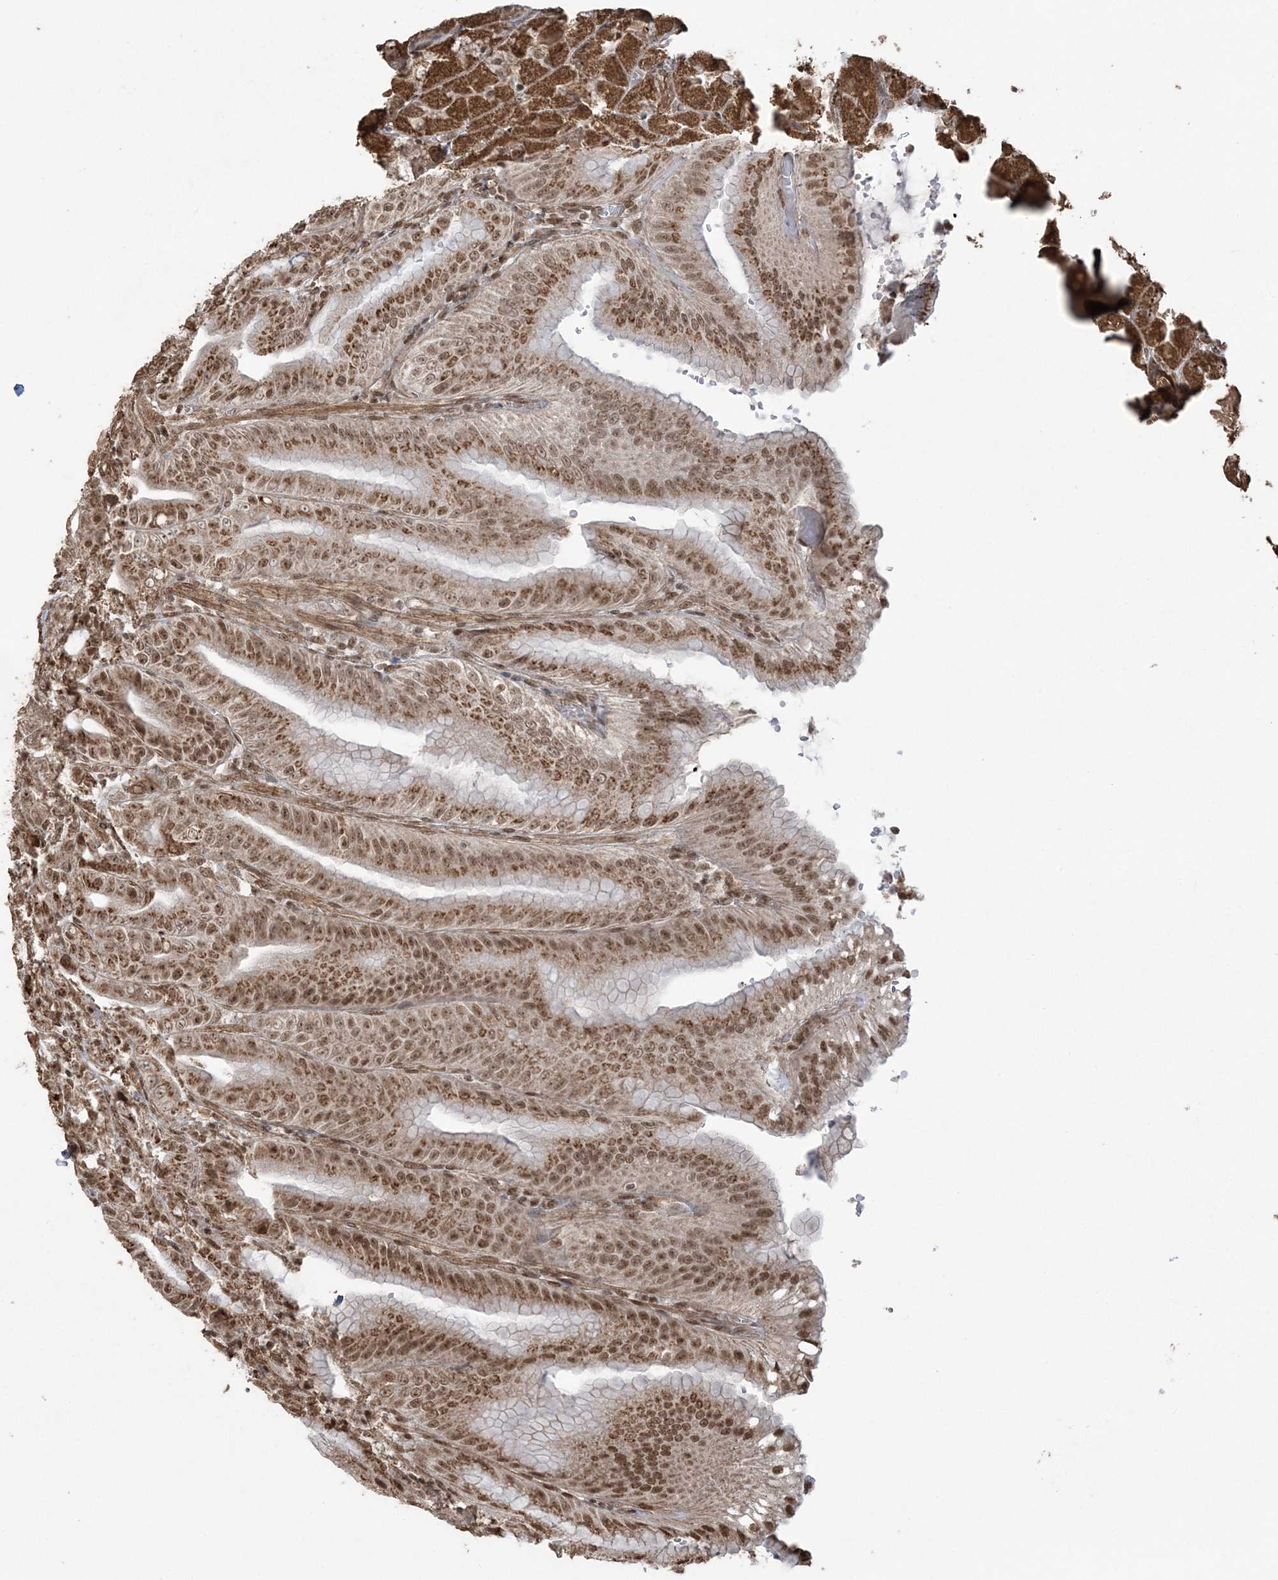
{"staining": {"intensity": "moderate", "quantity": ">75%", "location": "cytoplasmic/membranous,nuclear"}, "tissue": "stomach", "cell_type": "Glandular cells", "image_type": "normal", "snomed": [{"axis": "morphology", "description": "Normal tissue, NOS"}, {"axis": "topography", "description": "Stomach, upper"}, {"axis": "topography", "description": "Stomach, lower"}], "caption": "High-power microscopy captured an immunohistochemistry (IHC) image of benign stomach, revealing moderate cytoplasmic/membranous,nuclear staining in approximately >75% of glandular cells. (DAB IHC, brown staining for protein, blue staining for nuclei).", "gene": "ZNF839", "patient": {"sex": "male", "age": 71}}